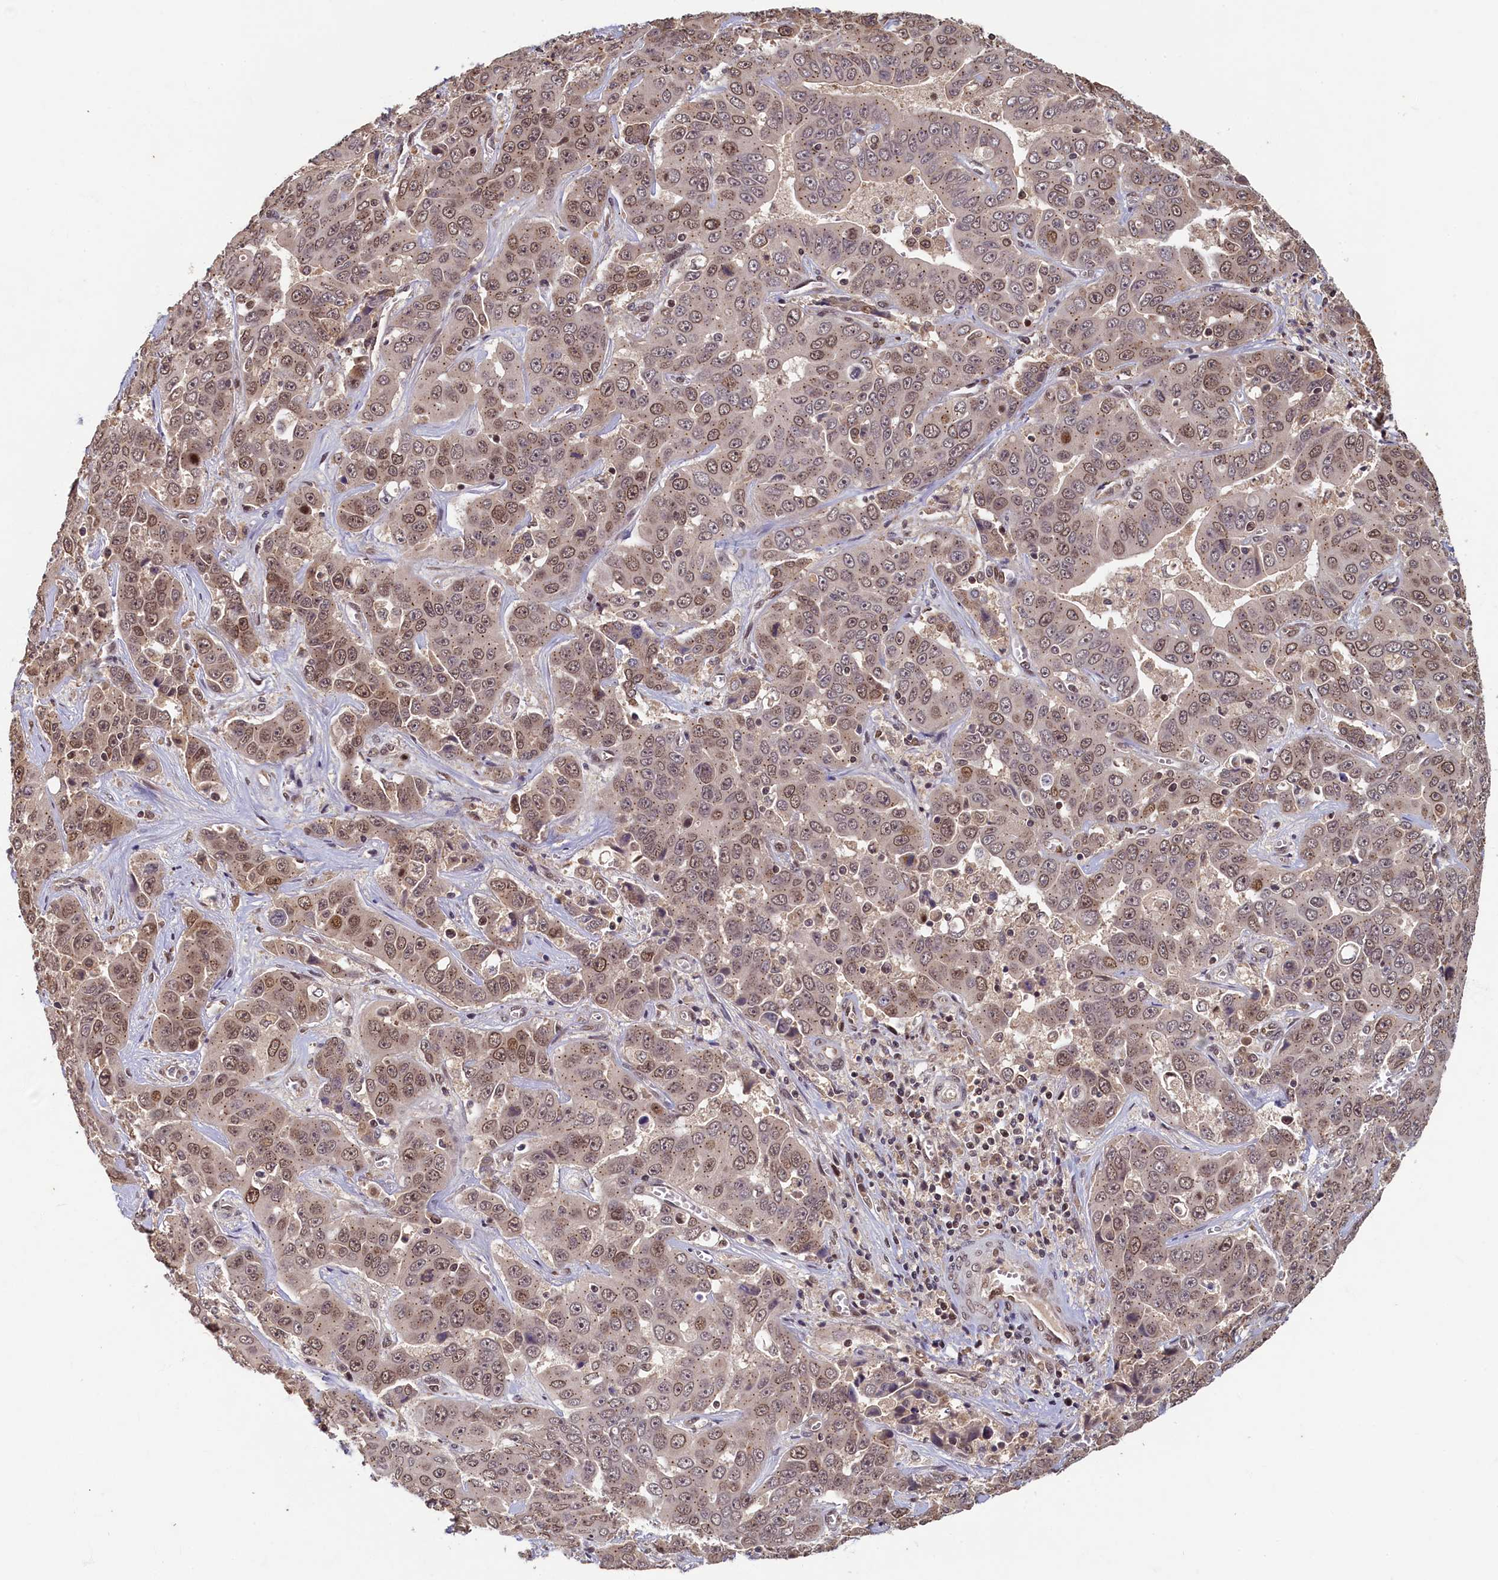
{"staining": {"intensity": "moderate", "quantity": ">75%", "location": "cytoplasmic/membranous,nuclear"}, "tissue": "liver cancer", "cell_type": "Tumor cells", "image_type": "cancer", "snomed": [{"axis": "morphology", "description": "Cholangiocarcinoma"}, {"axis": "topography", "description": "Liver"}], "caption": "Protein expression analysis of human liver cancer (cholangiocarcinoma) reveals moderate cytoplasmic/membranous and nuclear positivity in approximately >75% of tumor cells.", "gene": "CKAP2L", "patient": {"sex": "female", "age": 52}}